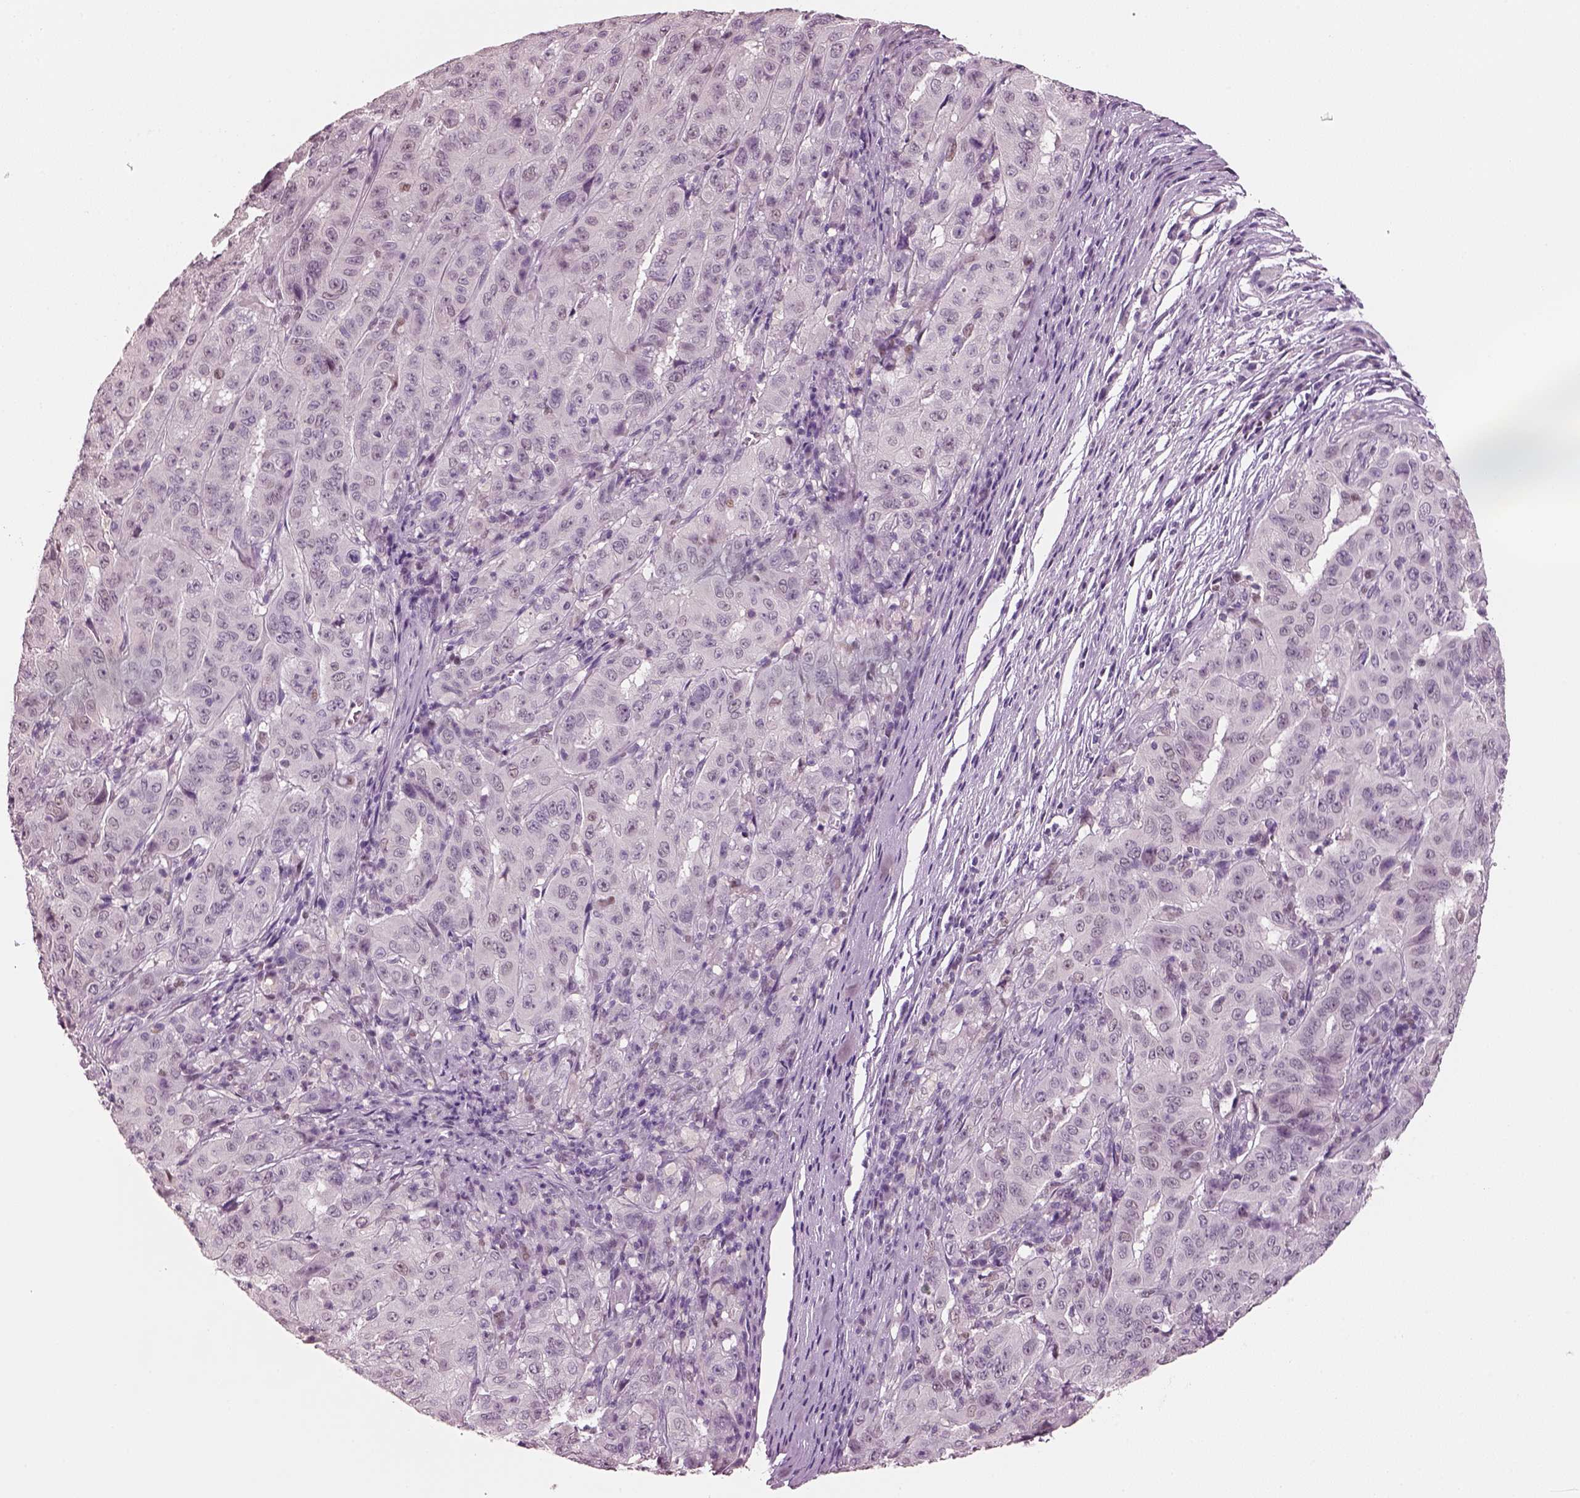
{"staining": {"intensity": "weak", "quantity": "<25%", "location": "nuclear"}, "tissue": "pancreatic cancer", "cell_type": "Tumor cells", "image_type": "cancer", "snomed": [{"axis": "morphology", "description": "Adenocarcinoma, NOS"}, {"axis": "topography", "description": "Pancreas"}], "caption": "The photomicrograph reveals no significant staining in tumor cells of adenocarcinoma (pancreatic). (DAB (3,3'-diaminobenzidine) immunohistochemistry visualized using brightfield microscopy, high magnification).", "gene": "ELSPBP1", "patient": {"sex": "male", "age": 63}}